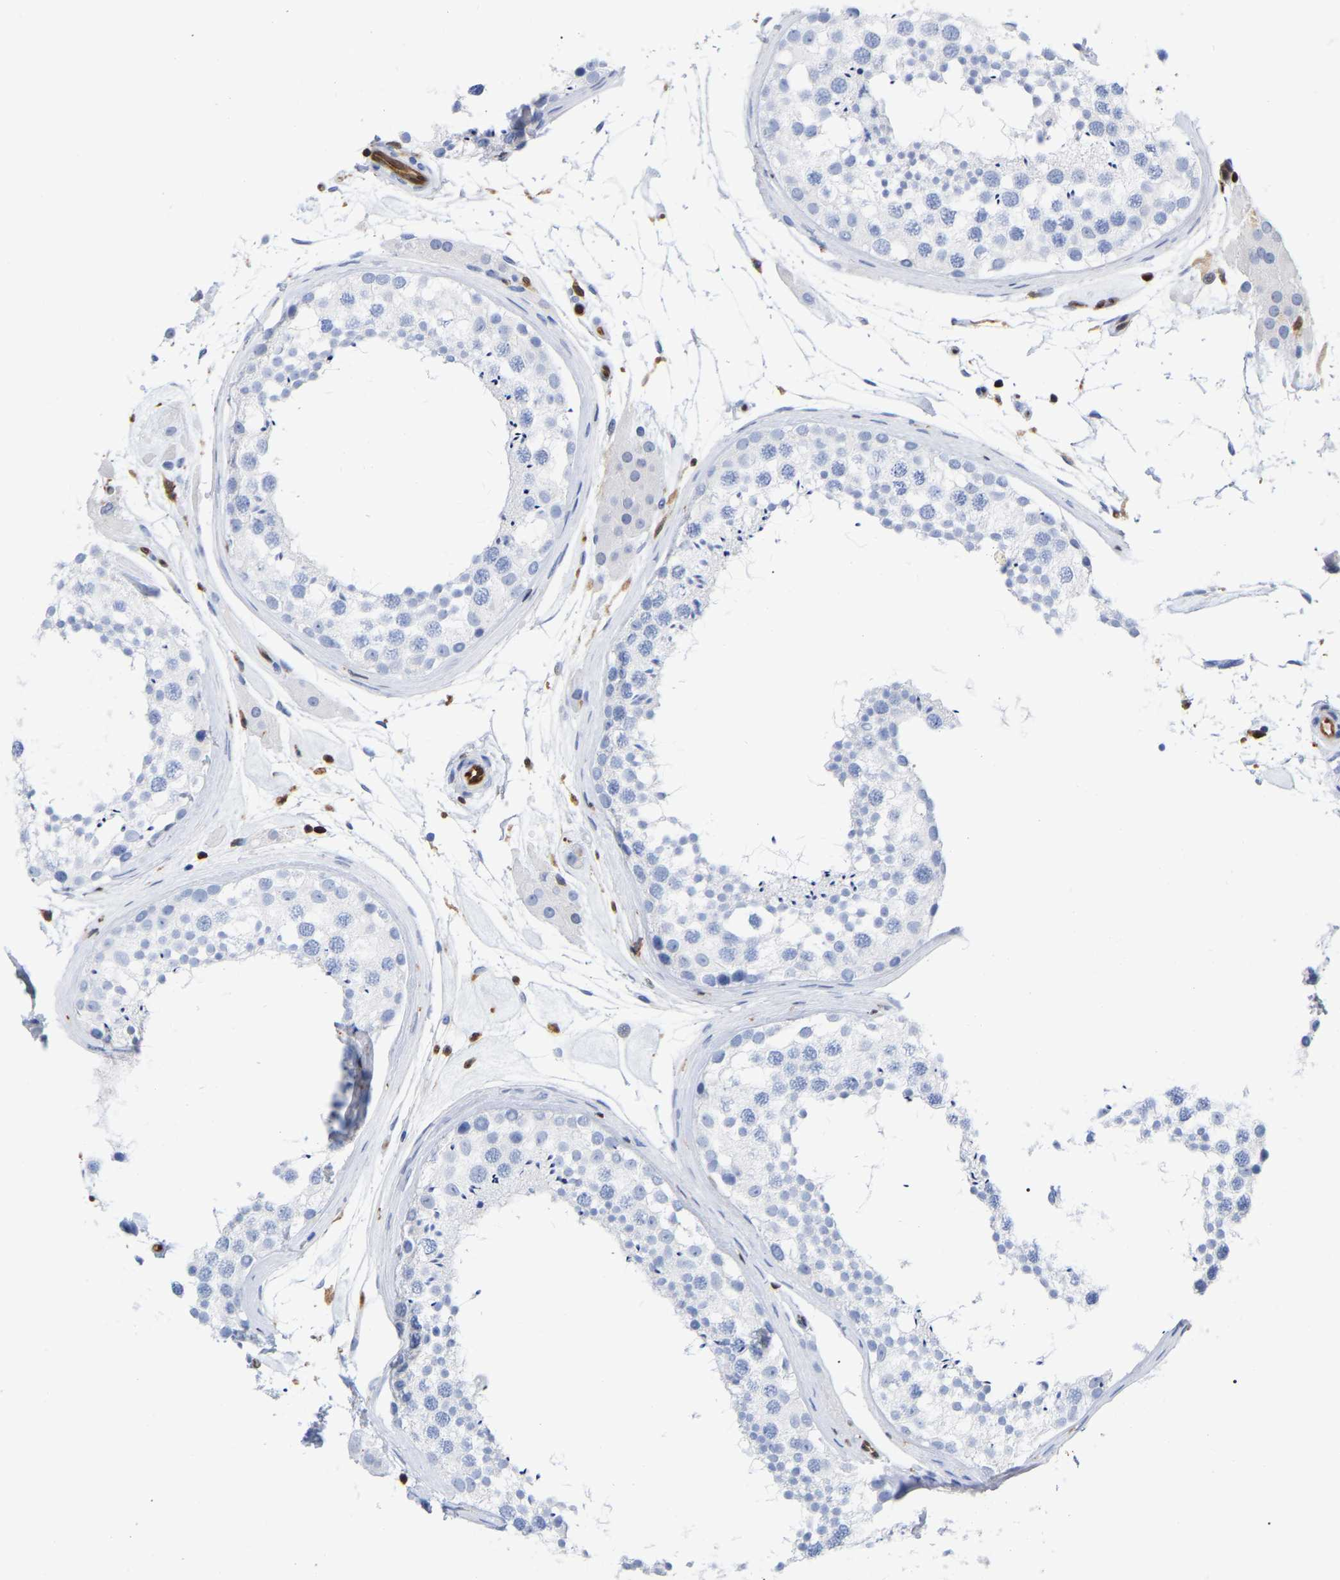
{"staining": {"intensity": "negative", "quantity": "none", "location": "none"}, "tissue": "testis", "cell_type": "Cells in seminiferous ducts", "image_type": "normal", "snomed": [{"axis": "morphology", "description": "Normal tissue, NOS"}, {"axis": "topography", "description": "Testis"}], "caption": "An image of testis stained for a protein shows no brown staining in cells in seminiferous ducts. Brightfield microscopy of IHC stained with DAB (3,3'-diaminobenzidine) (brown) and hematoxylin (blue), captured at high magnification.", "gene": "GIMAP4", "patient": {"sex": "male", "age": 46}}